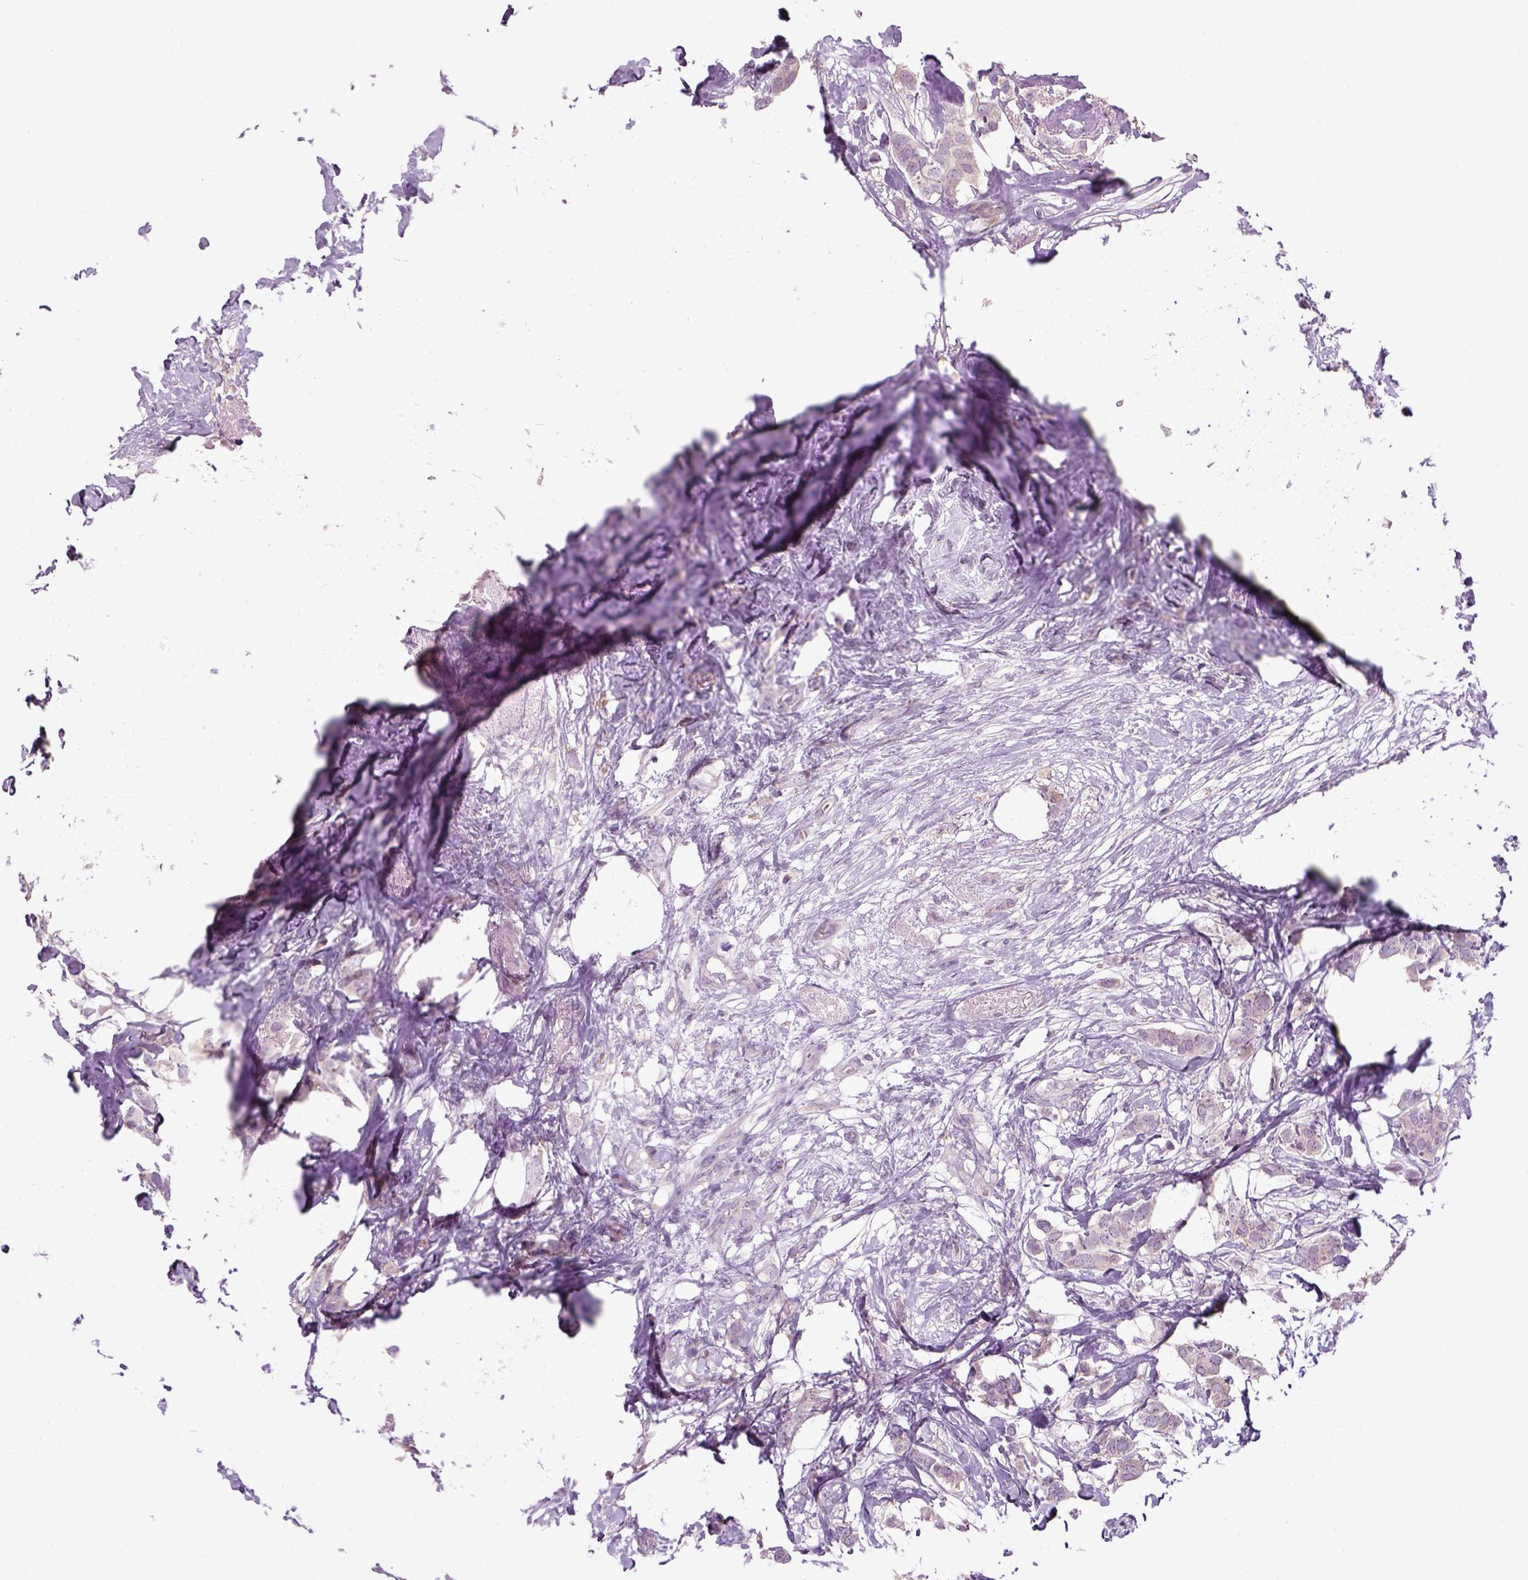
{"staining": {"intensity": "negative", "quantity": "none", "location": "none"}, "tissue": "breast cancer", "cell_type": "Tumor cells", "image_type": "cancer", "snomed": [{"axis": "morphology", "description": "Duct carcinoma"}, {"axis": "topography", "description": "Breast"}], "caption": "Immunohistochemical staining of human breast cancer (infiltrating ductal carcinoma) exhibits no significant expression in tumor cells.", "gene": "GOT1", "patient": {"sex": "female", "age": 62}}